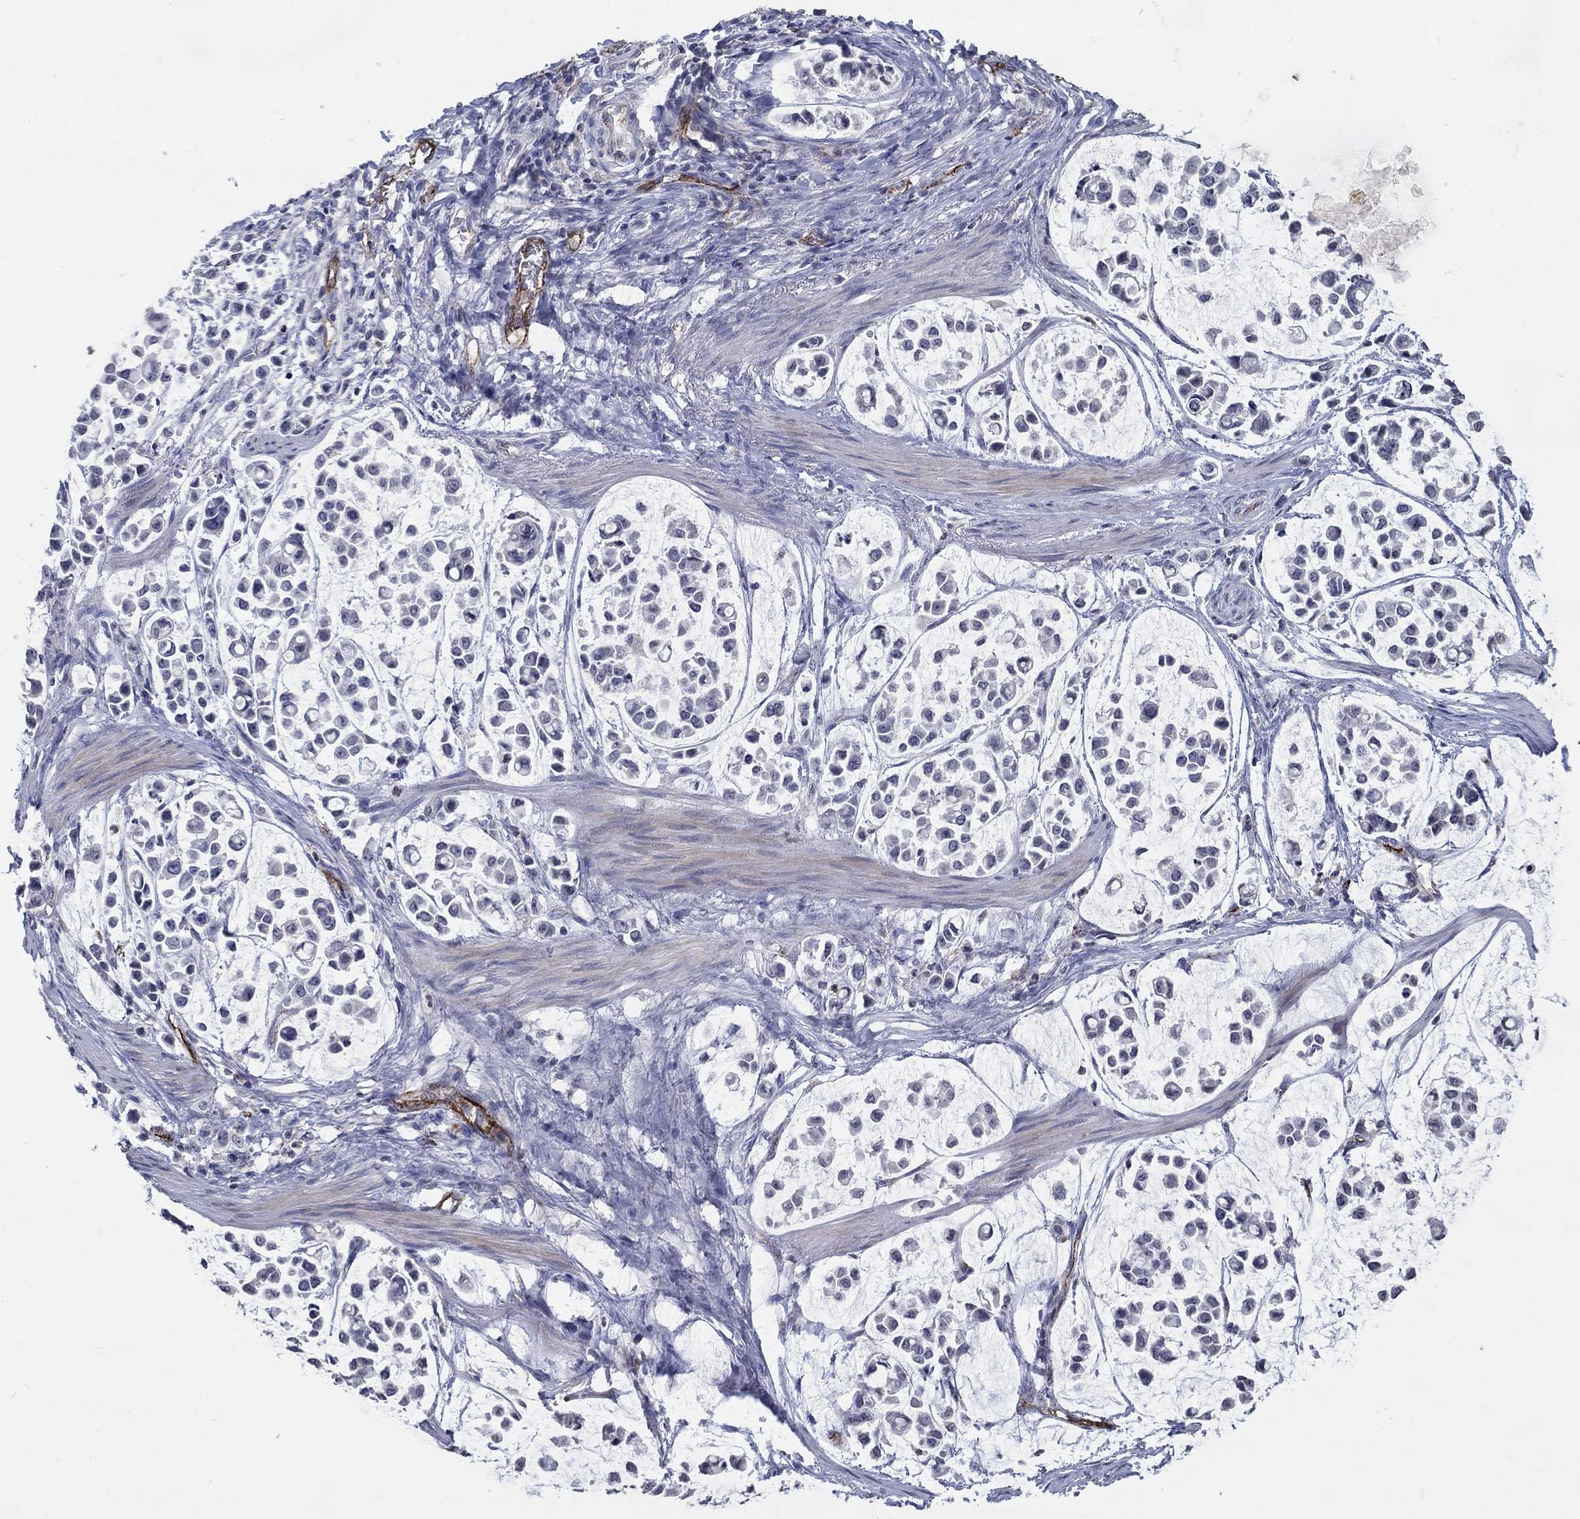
{"staining": {"intensity": "negative", "quantity": "none", "location": "none"}, "tissue": "stomach cancer", "cell_type": "Tumor cells", "image_type": "cancer", "snomed": [{"axis": "morphology", "description": "Adenocarcinoma, NOS"}, {"axis": "topography", "description": "Stomach"}], "caption": "High magnification brightfield microscopy of stomach cancer (adenocarcinoma) stained with DAB (3,3'-diaminobenzidine) (brown) and counterstained with hematoxylin (blue): tumor cells show no significant positivity.", "gene": "TINAG", "patient": {"sex": "male", "age": 82}}